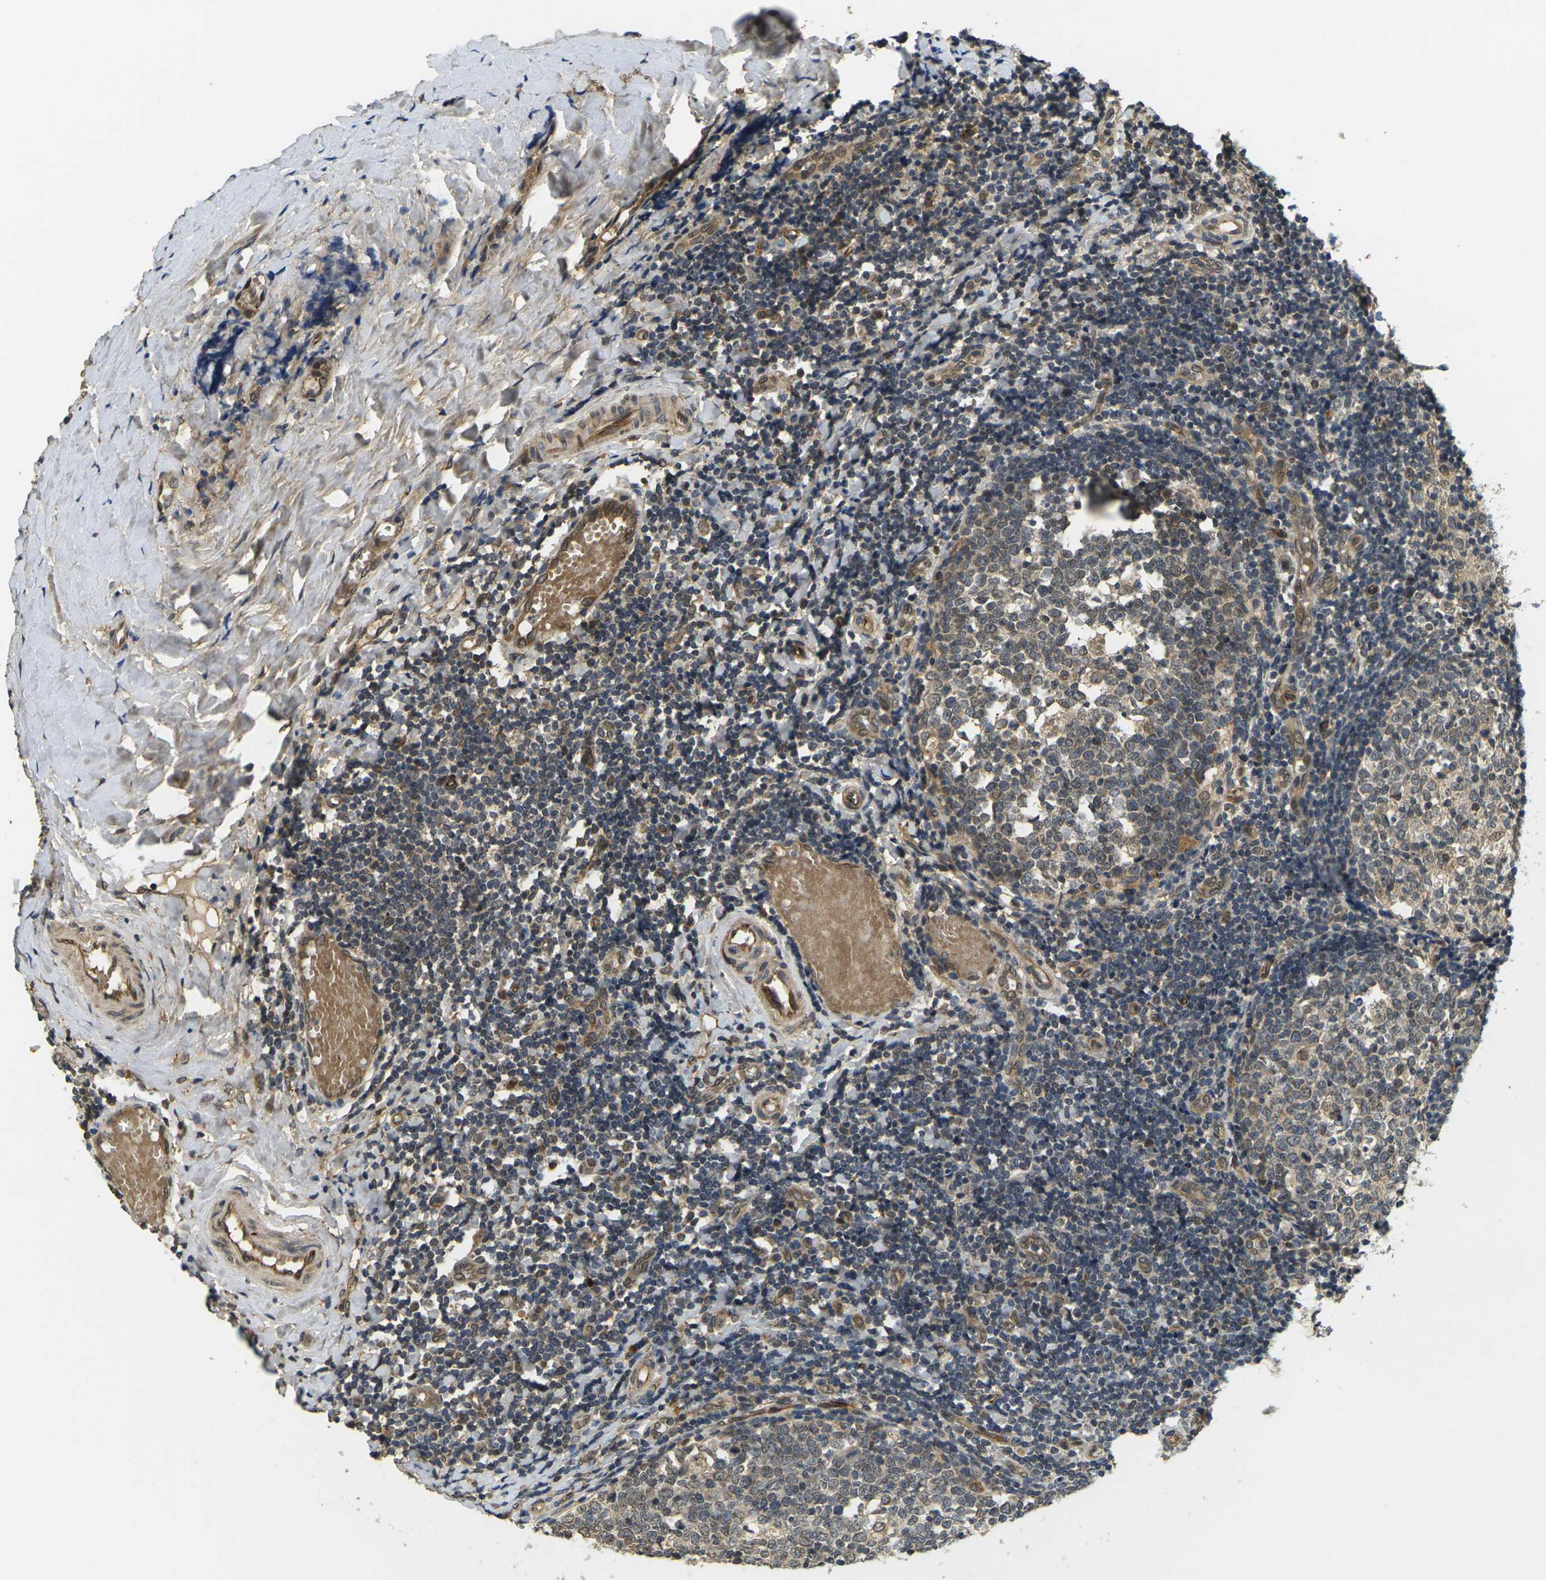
{"staining": {"intensity": "weak", "quantity": ">75%", "location": "cytoplasmic/membranous"}, "tissue": "tonsil", "cell_type": "Germinal center cells", "image_type": "normal", "snomed": [{"axis": "morphology", "description": "Normal tissue, NOS"}, {"axis": "topography", "description": "Tonsil"}], "caption": "A low amount of weak cytoplasmic/membranous expression is appreciated in about >75% of germinal center cells in unremarkable tonsil. The protein of interest is shown in brown color, while the nuclei are stained blue.", "gene": "FUT11", "patient": {"sex": "female", "age": 19}}